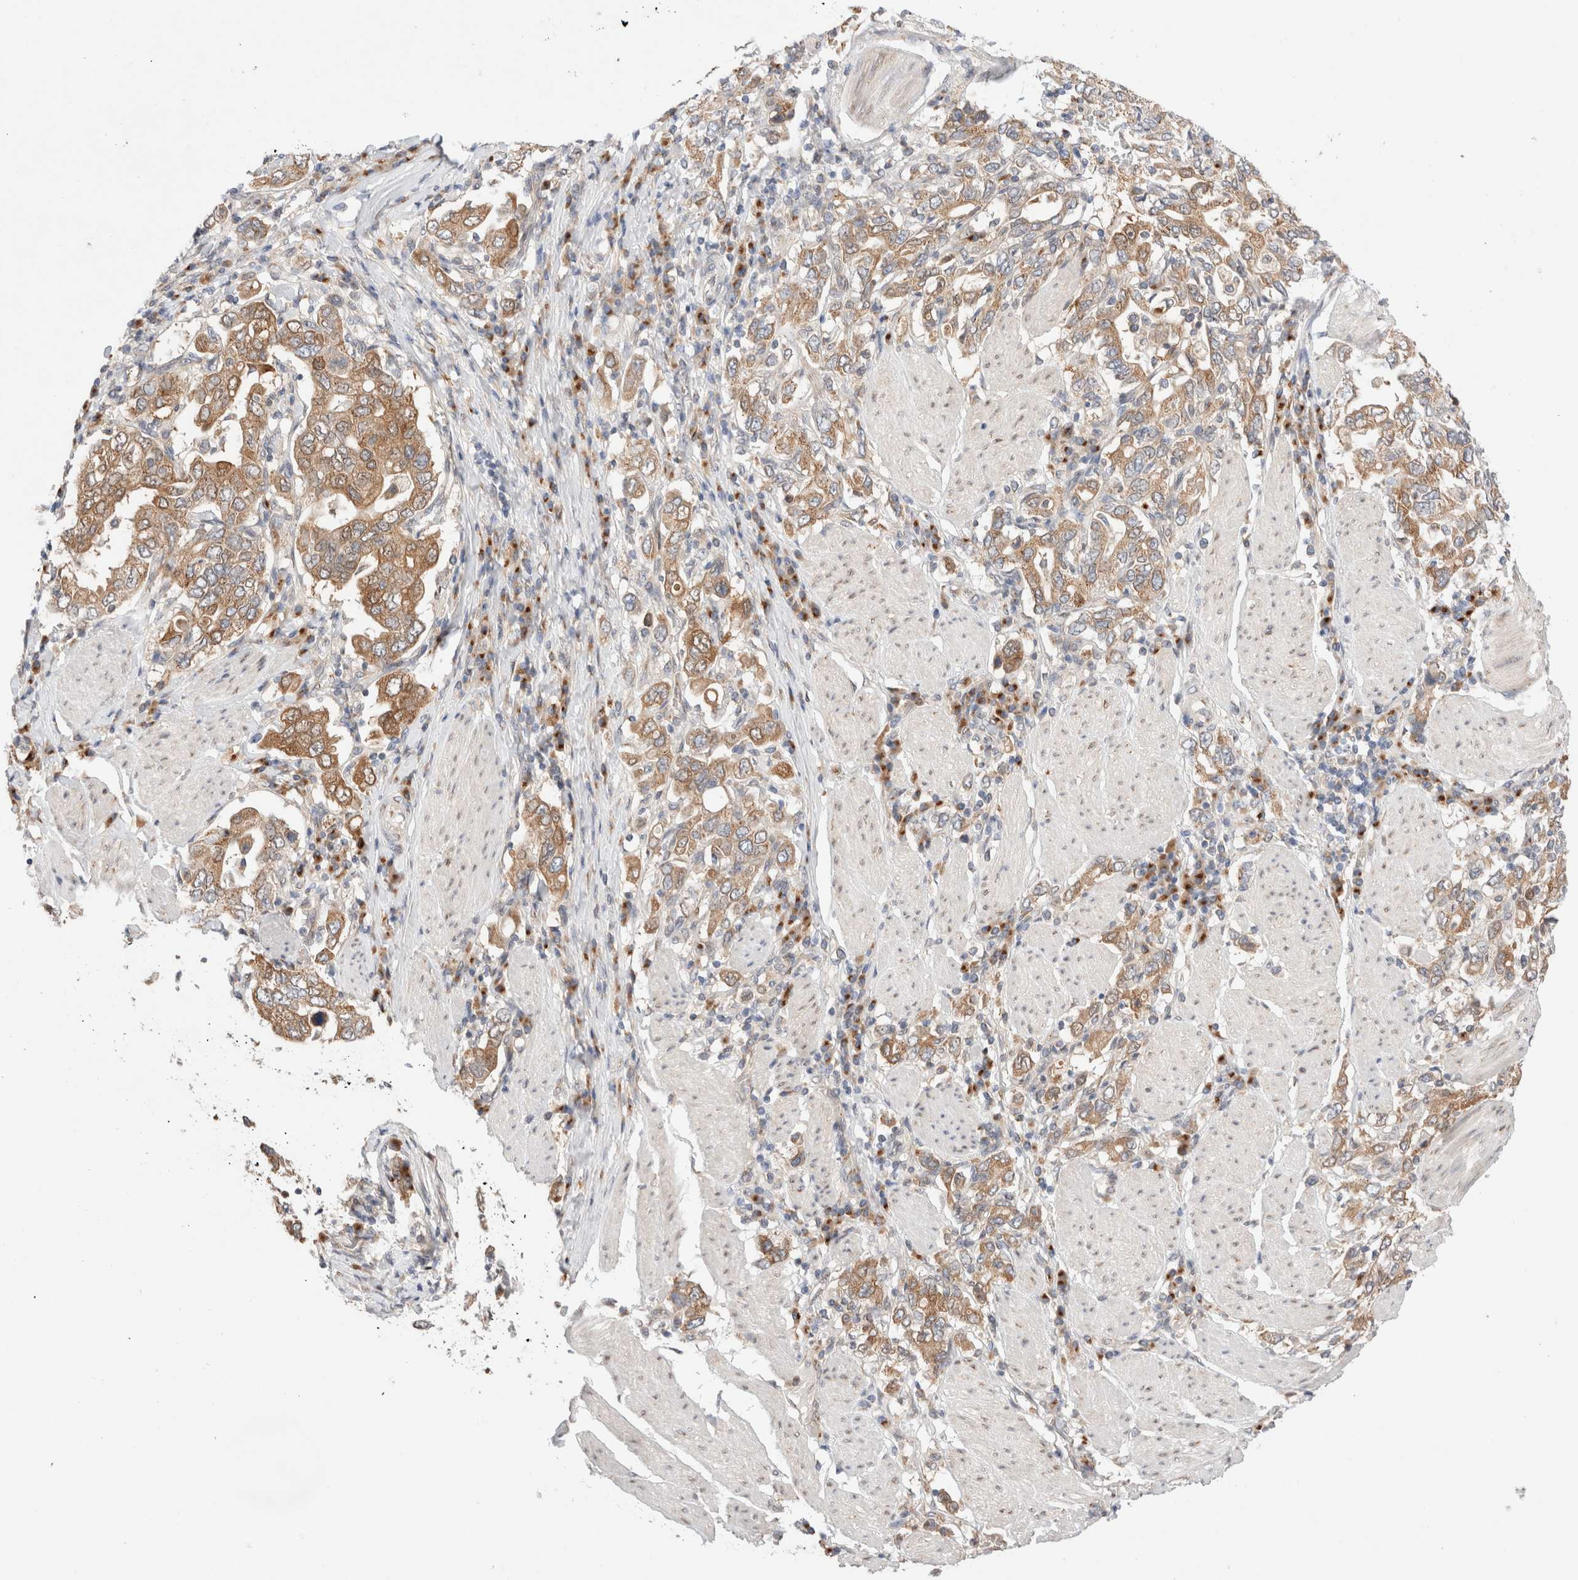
{"staining": {"intensity": "moderate", "quantity": ">75%", "location": "cytoplasmic/membranous"}, "tissue": "stomach cancer", "cell_type": "Tumor cells", "image_type": "cancer", "snomed": [{"axis": "morphology", "description": "Adenocarcinoma, NOS"}, {"axis": "topography", "description": "Stomach, upper"}], "caption": "Immunohistochemistry (IHC) of adenocarcinoma (stomach) shows medium levels of moderate cytoplasmic/membranous expression in about >75% of tumor cells.", "gene": "LMAN2L", "patient": {"sex": "male", "age": 62}}